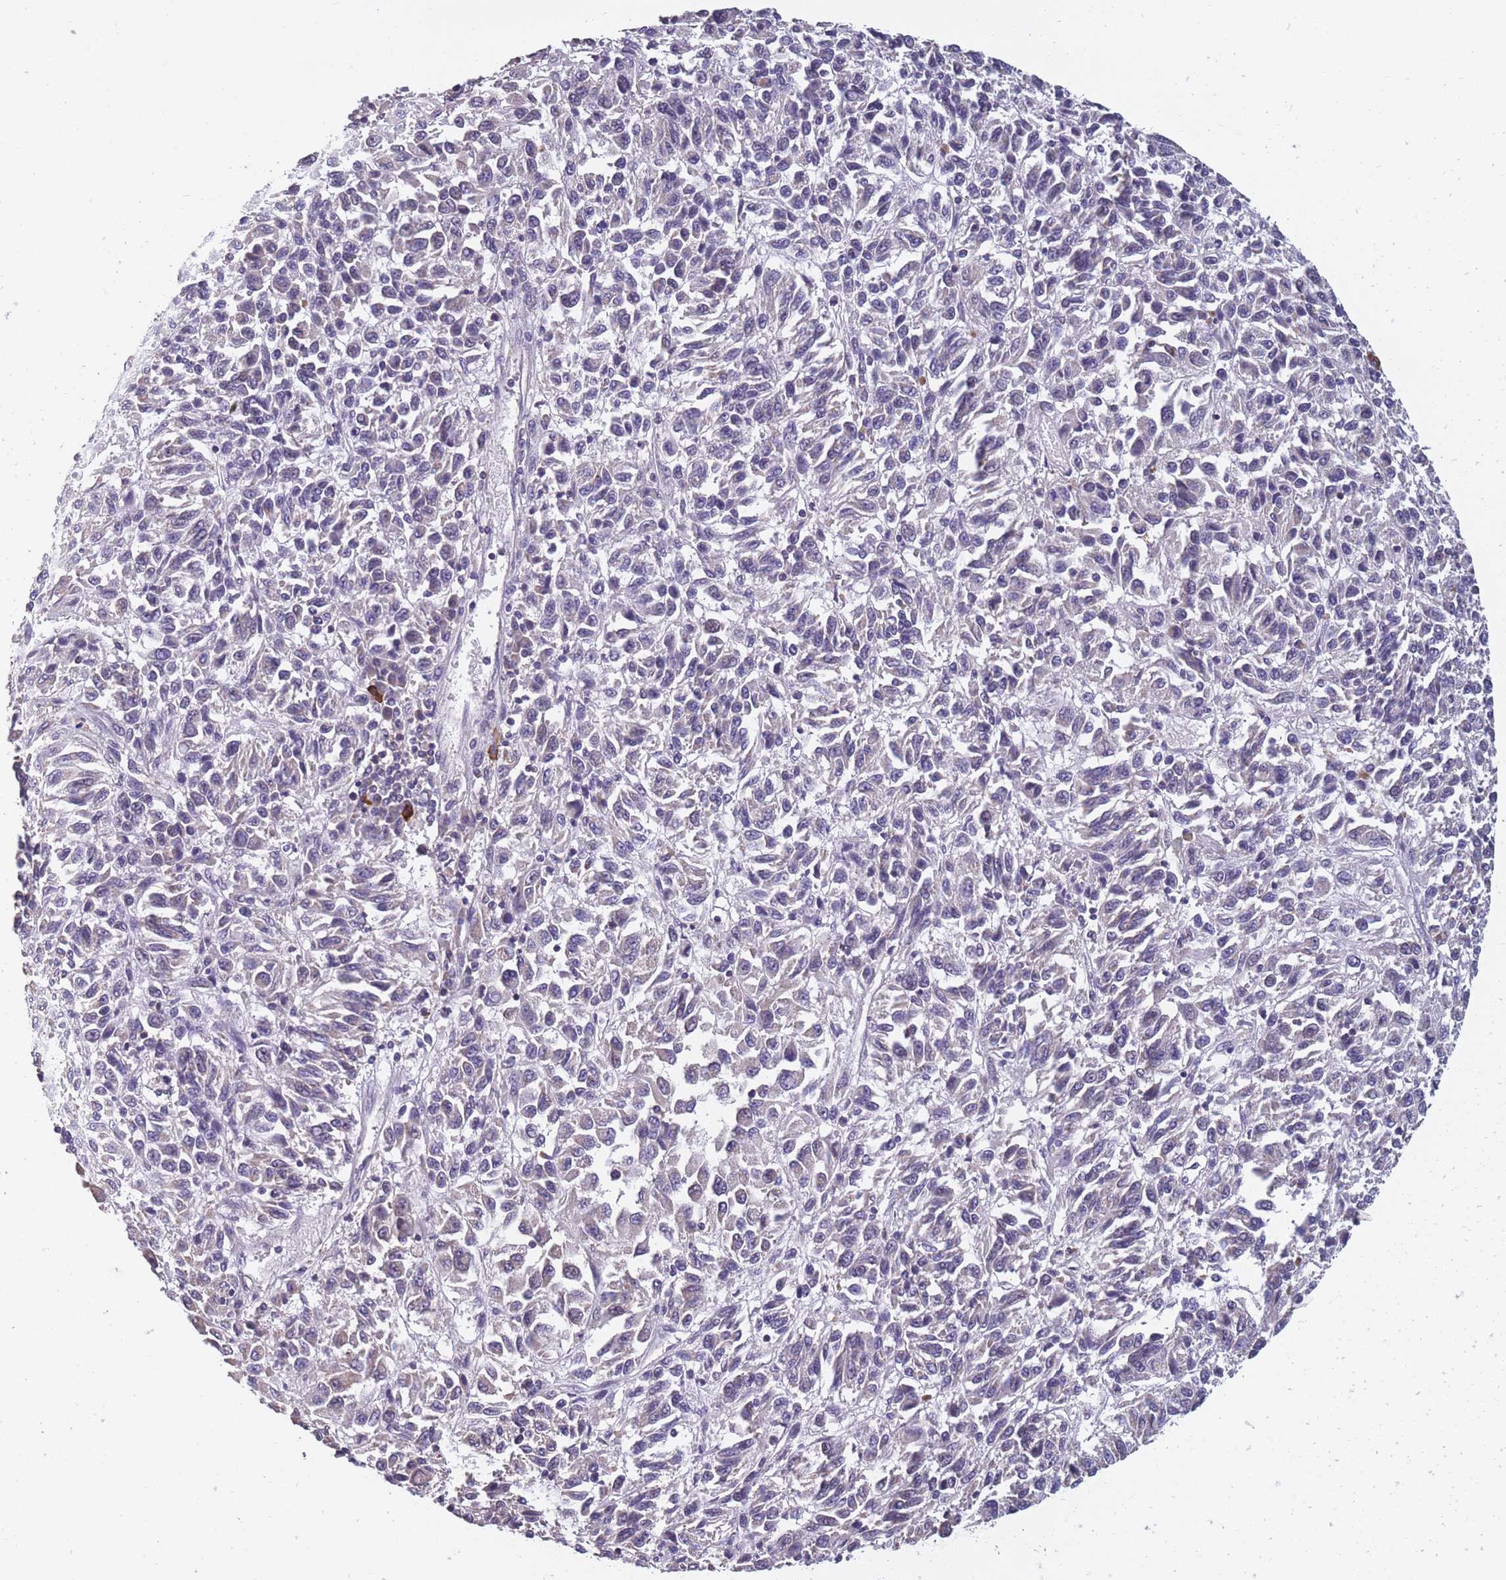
{"staining": {"intensity": "negative", "quantity": "none", "location": "none"}, "tissue": "melanoma", "cell_type": "Tumor cells", "image_type": "cancer", "snomed": [{"axis": "morphology", "description": "Malignant melanoma, Metastatic site"}, {"axis": "topography", "description": "Lung"}], "caption": "Micrograph shows no significant protein expression in tumor cells of melanoma.", "gene": "TOMM40L", "patient": {"sex": "male", "age": 64}}